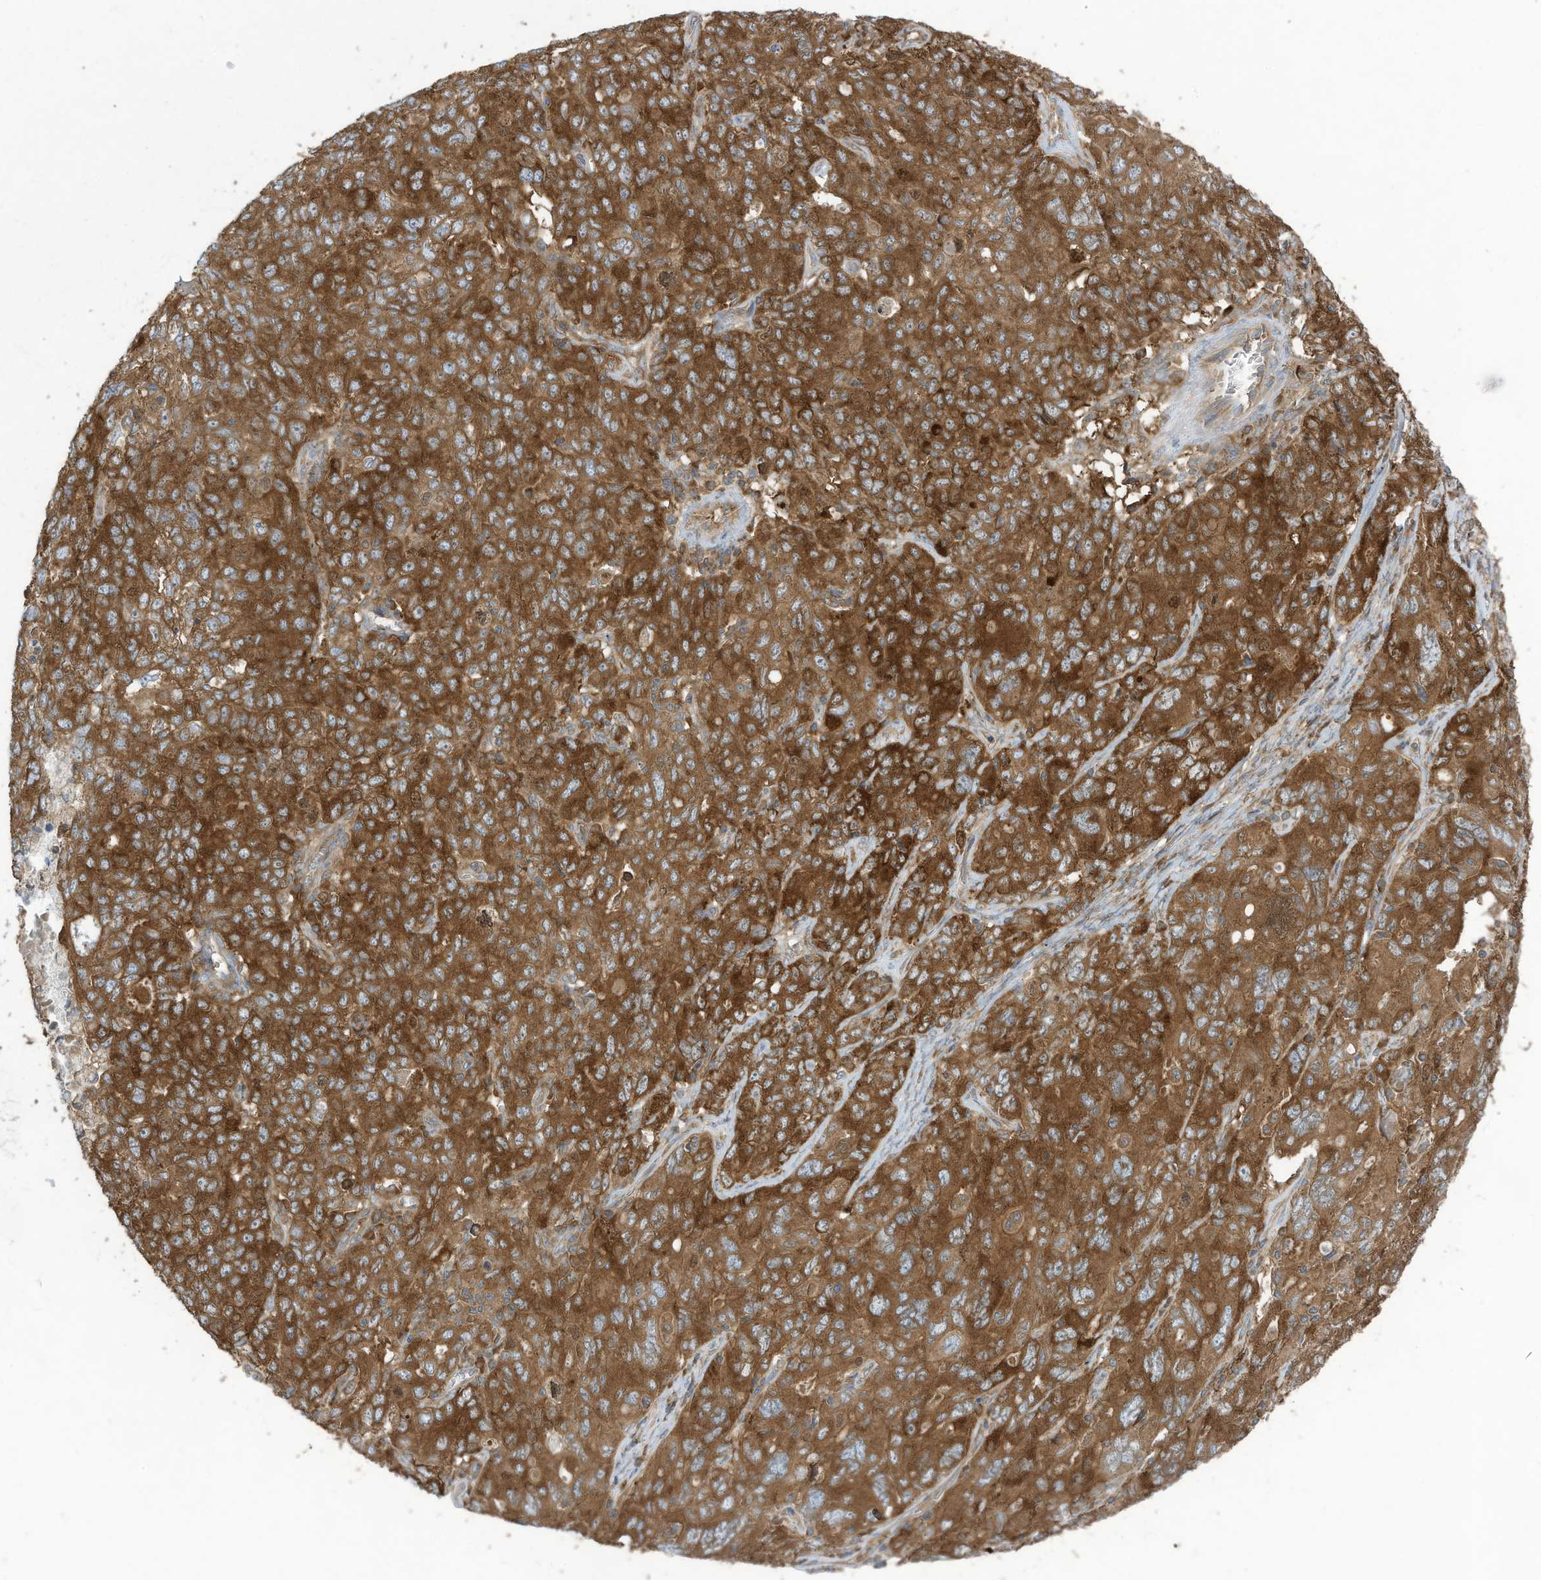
{"staining": {"intensity": "strong", "quantity": "25%-75%", "location": "cytoplasmic/membranous"}, "tissue": "ovarian cancer", "cell_type": "Tumor cells", "image_type": "cancer", "snomed": [{"axis": "morphology", "description": "Carcinoma, endometroid"}, {"axis": "topography", "description": "Ovary"}], "caption": "Endometroid carcinoma (ovarian) stained with DAB (3,3'-diaminobenzidine) immunohistochemistry (IHC) displays high levels of strong cytoplasmic/membranous expression in approximately 25%-75% of tumor cells. (DAB IHC with brightfield microscopy, high magnification).", "gene": "OLA1", "patient": {"sex": "female", "age": 62}}